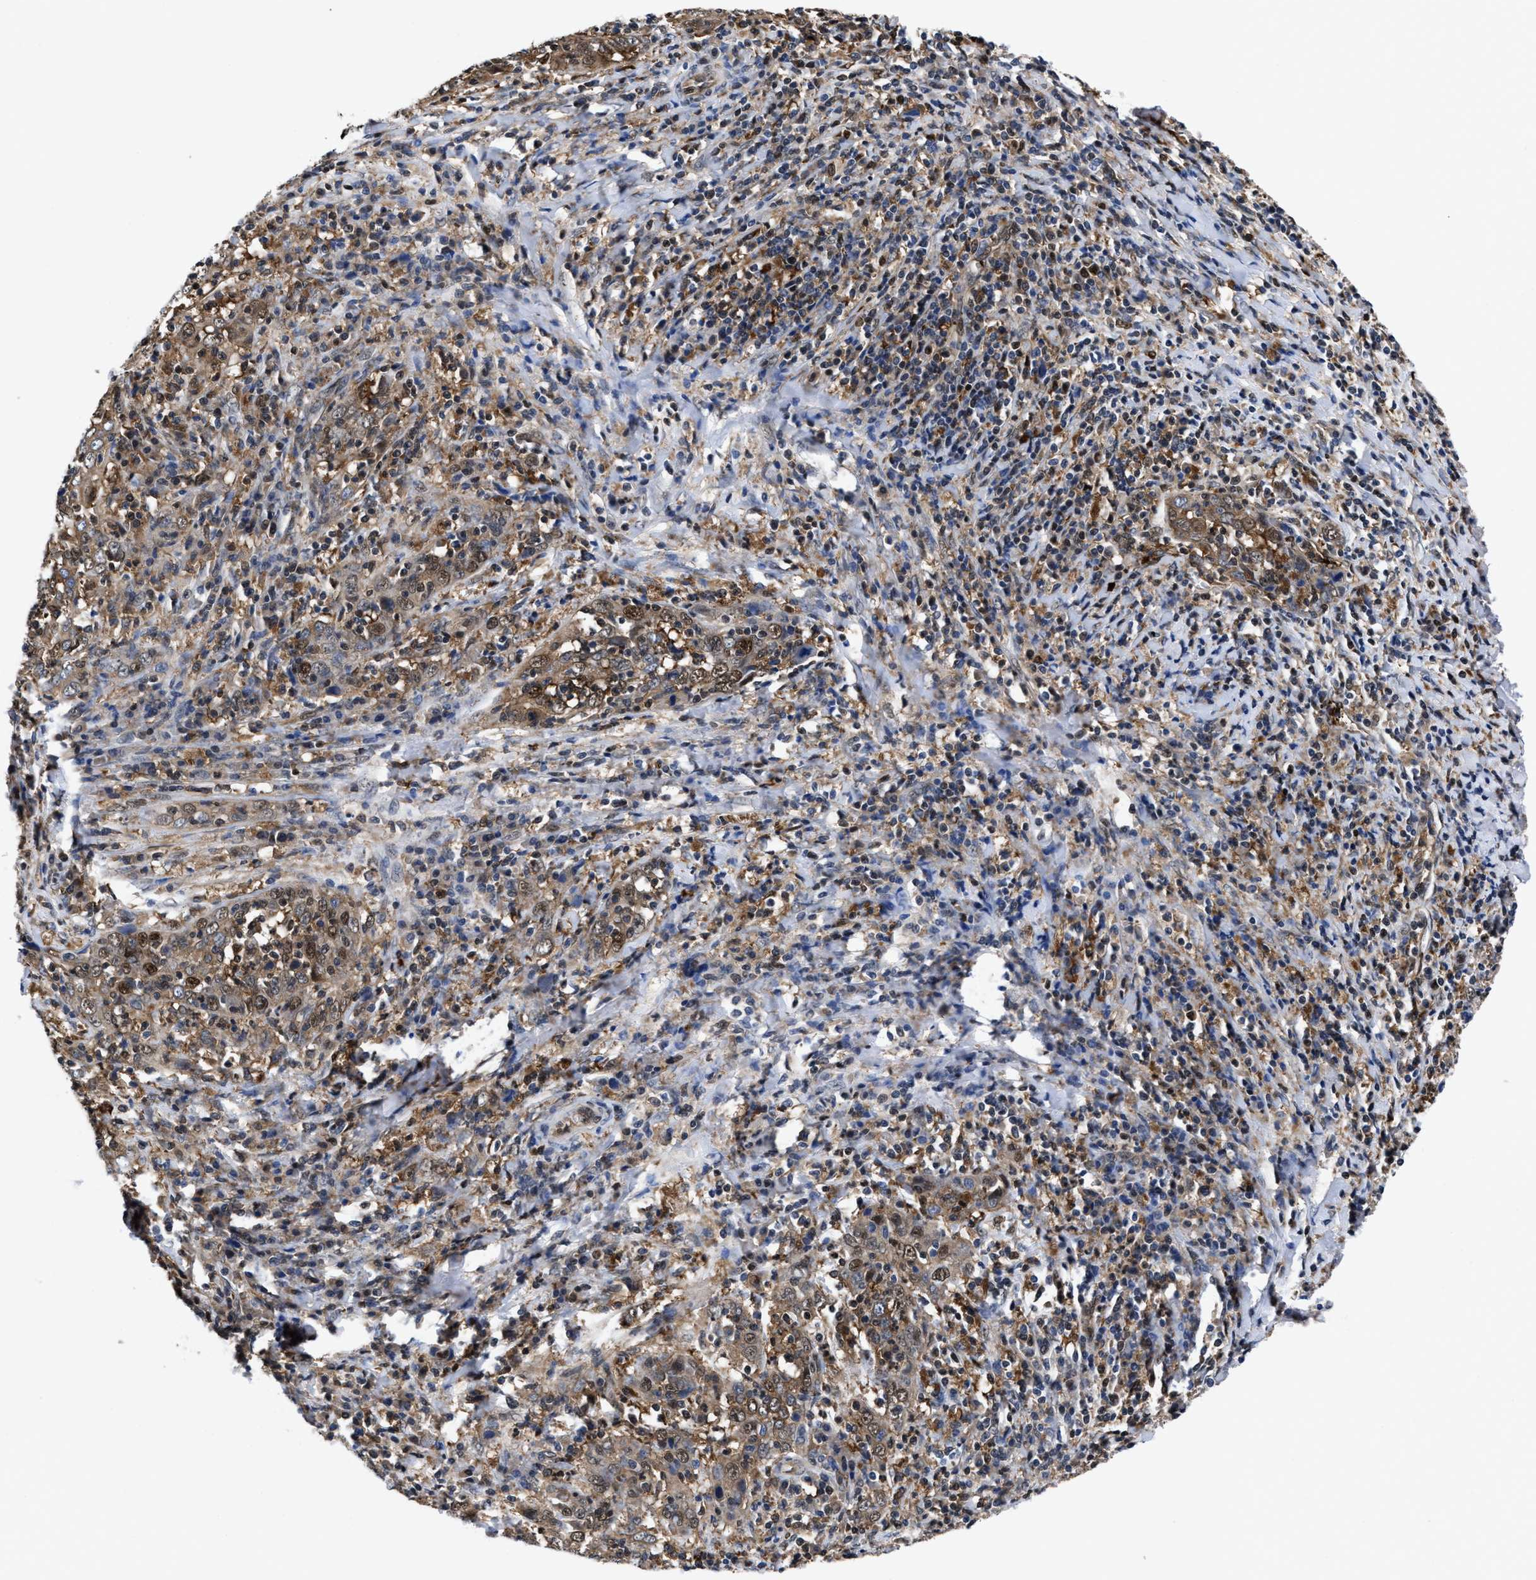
{"staining": {"intensity": "moderate", "quantity": ">75%", "location": "cytoplasmic/membranous,nuclear"}, "tissue": "cervical cancer", "cell_type": "Tumor cells", "image_type": "cancer", "snomed": [{"axis": "morphology", "description": "Squamous cell carcinoma, NOS"}, {"axis": "topography", "description": "Cervix"}], "caption": "A medium amount of moderate cytoplasmic/membranous and nuclear positivity is present in about >75% of tumor cells in cervical squamous cell carcinoma tissue.", "gene": "ACLY", "patient": {"sex": "female", "age": 46}}